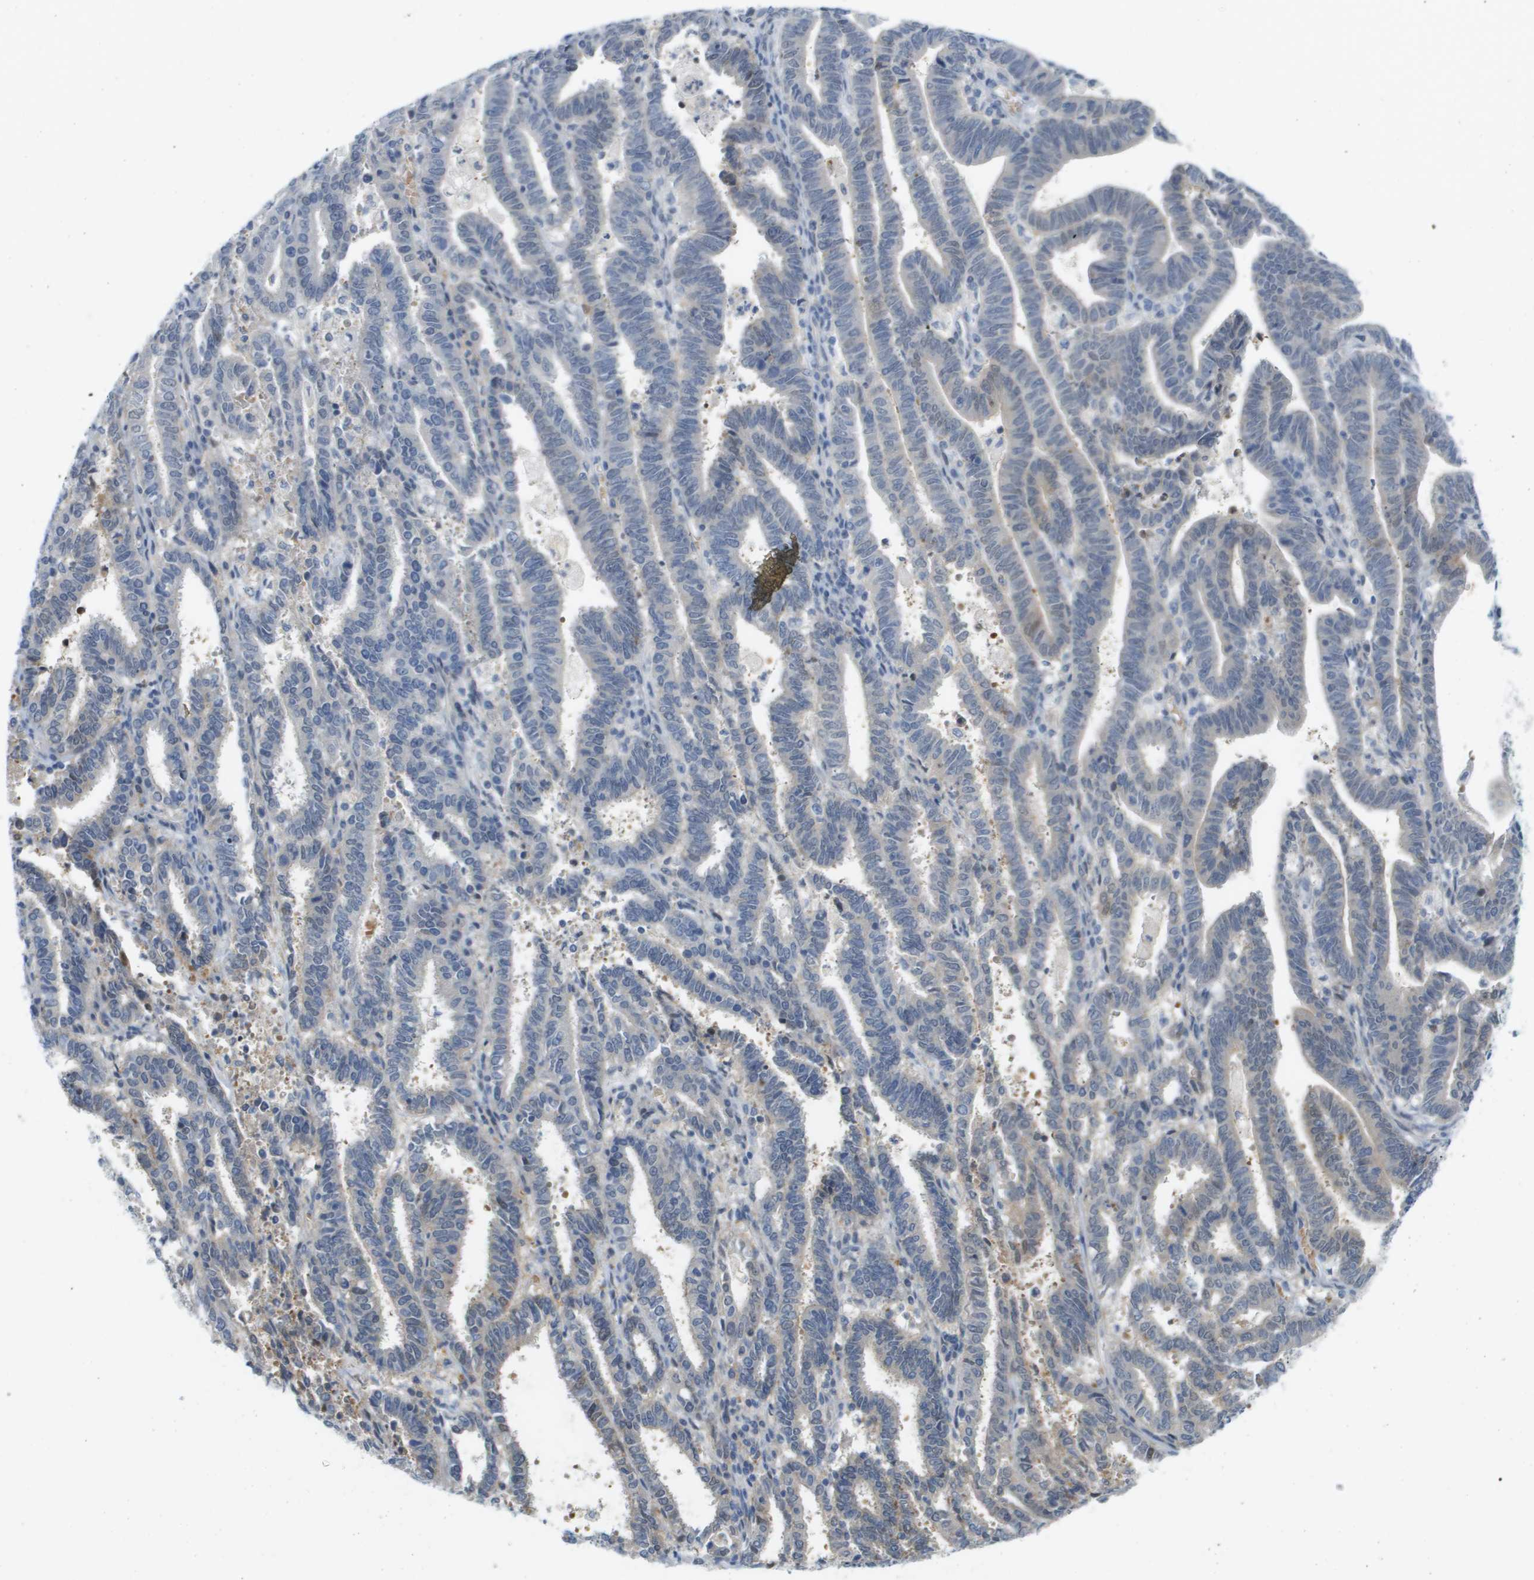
{"staining": {"intensity": "negative", "quantity": "none", "location": "none"}, "tissue": "endometrial cancer", "cell_type": "Tumor cells", "image_type": "cancer", "snomed": [{"axis": "morphology", "description": "Adenocarcinoma, NOS"}, {"axis": "topography", "description": "Uterus"}], "caption": "Immunohistochemical staining of human endometrial cancer reveals no significant staining in tumor cells.", "gene": "CUL9", "patient": {"sex": "female", "age": 83}}